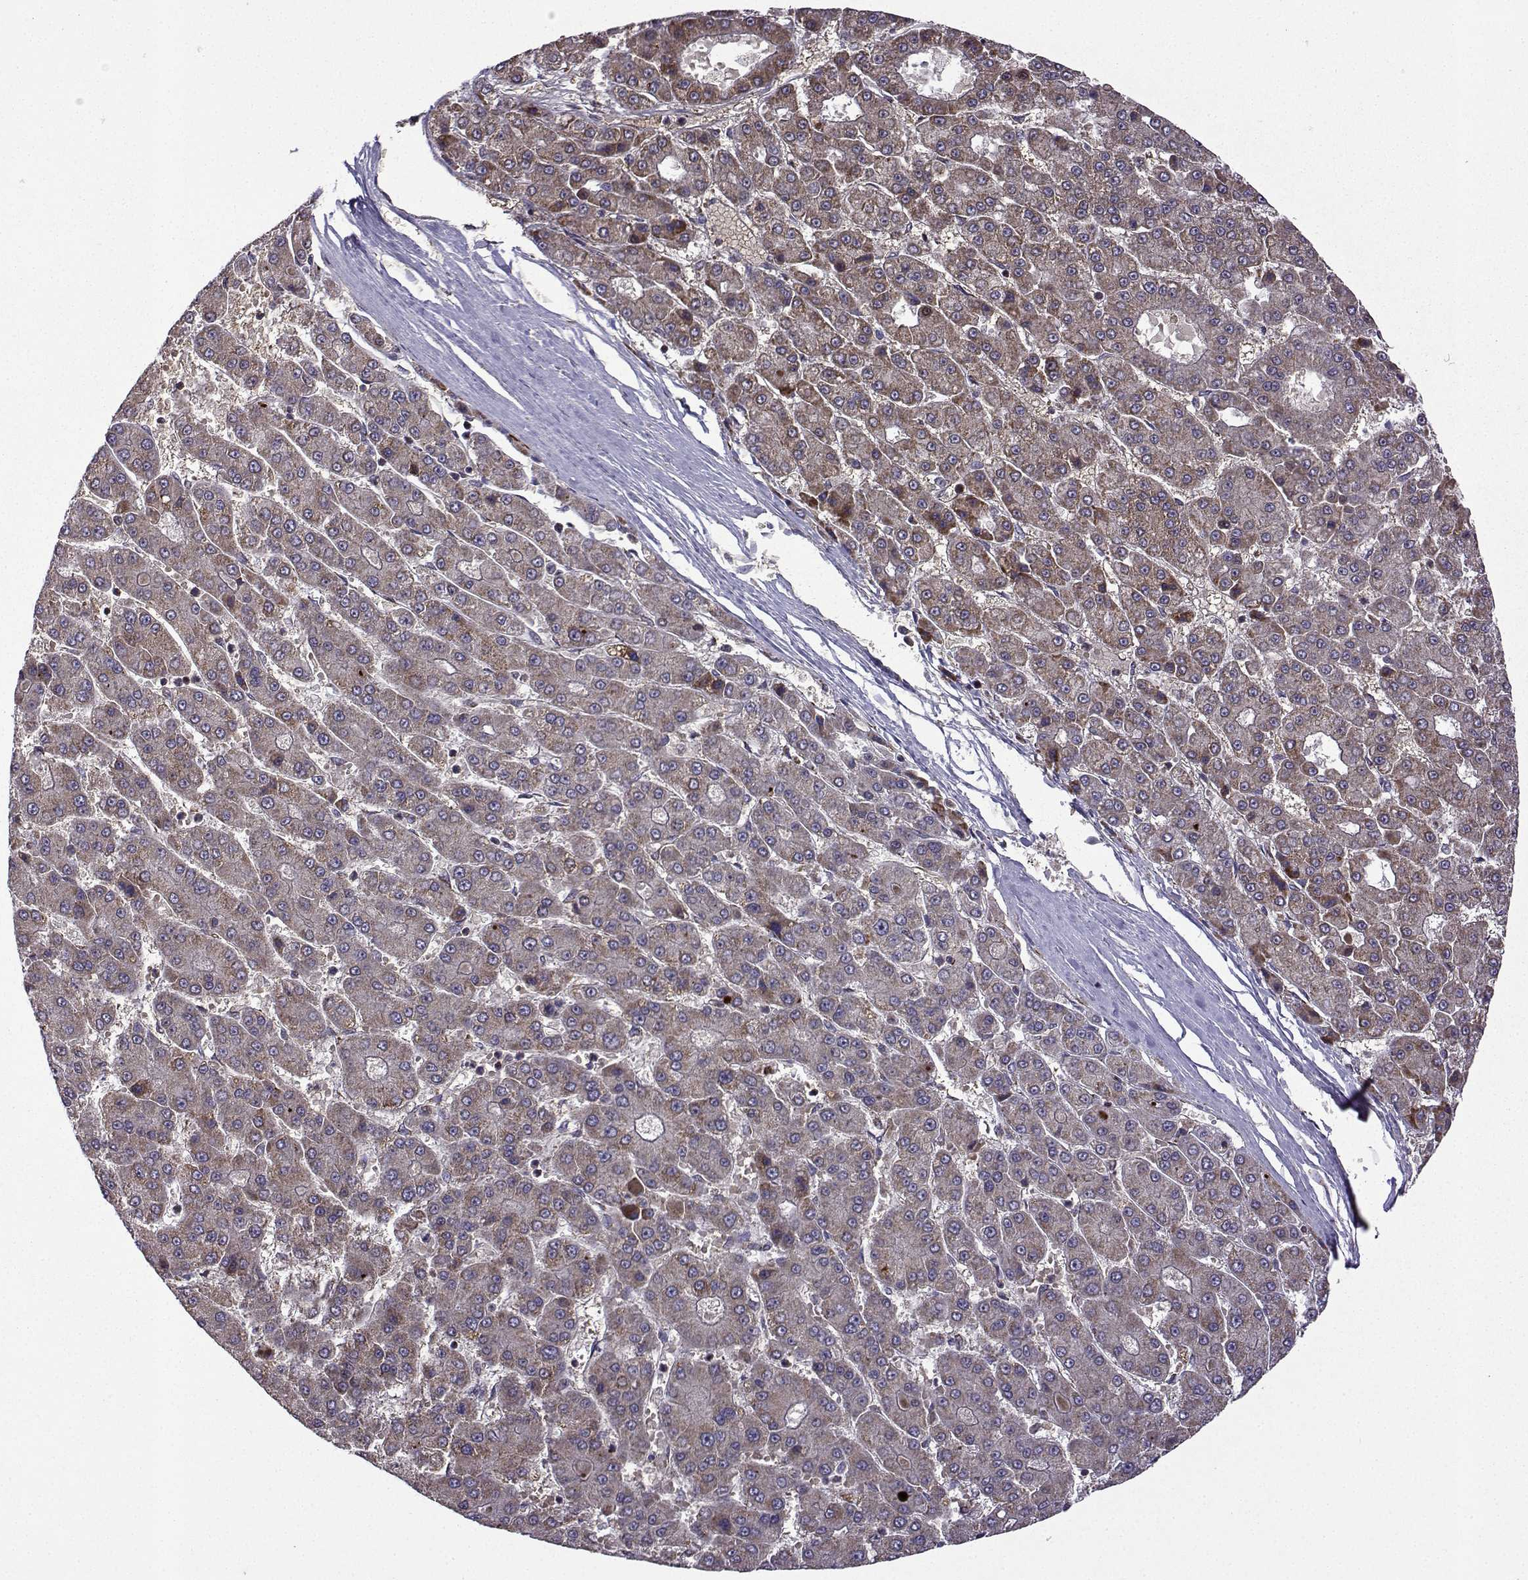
{"staining": {"intensity": "weak", "quantity": "<25%", "location": "cytoplasmic/membranous"}, "tissue": "liver cancer", "cell_type": "Tumor cells", "image_type": "cancer", "snomed": [{"axis": "morphology", "description": "Carcinoma, Hepatocellular, NOS"}, {"axis": "topography", "description": "Liver"}], "caption": "Liver hepatocellular carcinoma was stained to show a protein in brown. There is no significant expression in tumor cells. (DAB IHC with hematoxylin counter stain).", "gene": "TAB2", "patient": {"sex": "male", "age": 70}}